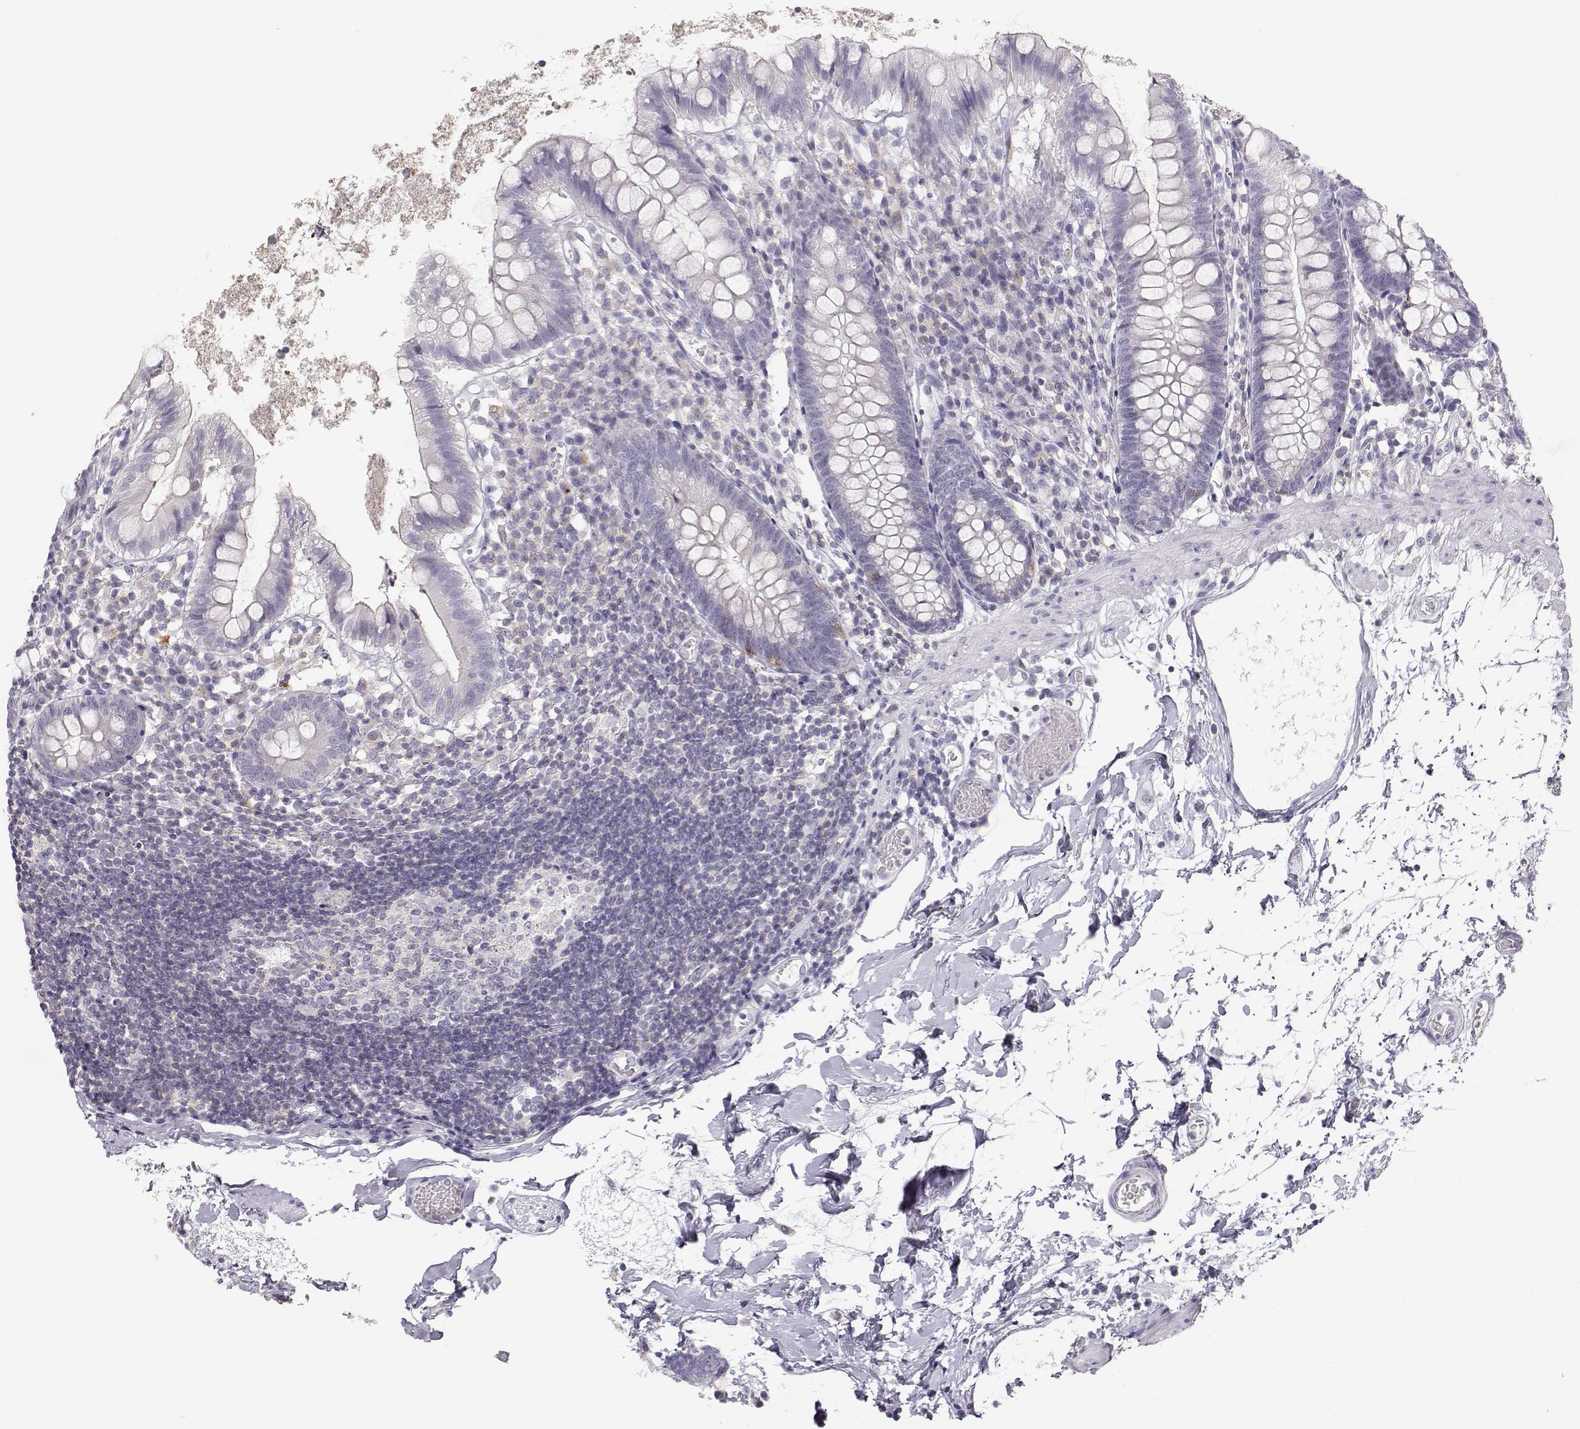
{"staining": {"intensity": "negative", "quantity": "none", "location": "none"}, "tissue": "small intestine", "cell_type": "Glandular cells", "image_type": "normal", "snomed": [{"axis": "morphology", "description": "Normal tissue, NOS"}, {"axis": "topography", "description": "Small intestine"}], "caption": "Immunohistochemistry of benign small intestine shows no expression in glandular cells.", "gene": "FAM166A", "patient": {"sex": "female", "age": 90}}